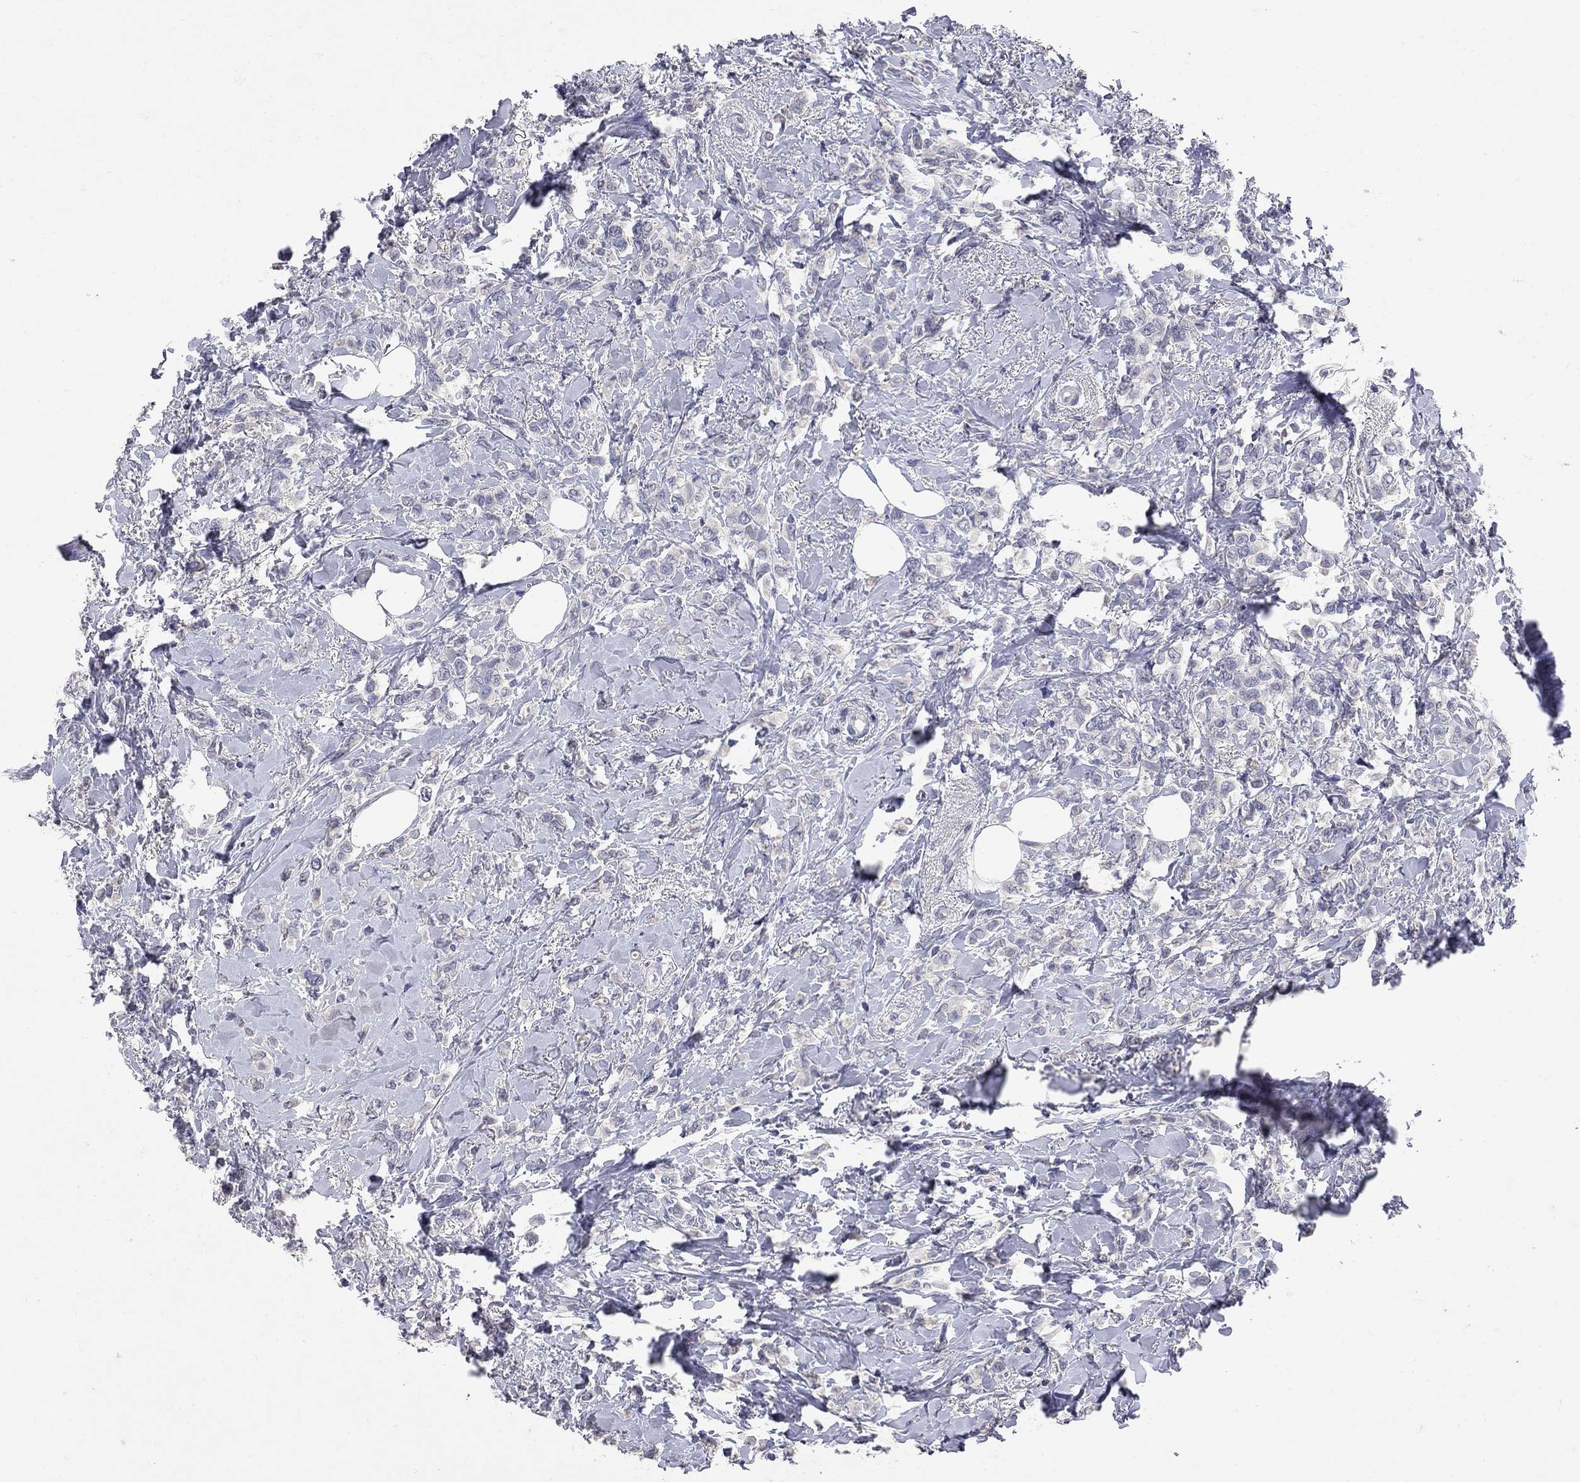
{"staining": {"intensity": "negative", "quantity": "none", "location": "none"}, "tissue": "breast cancer", "cell_type": "Tumor cells", "image_type": "cancer", "snomed": [{"axis": "morphology", "description": "Lobular carcinoma"}, {"axis": "topography", "description": "Breast"}], "caption": "Immunohistochemistry of breast cancer (lobular carcinoma) demonstrates no positivity in tumor cells. The staining is performed using DAB (3,3'-diaminobenzidine) brown chromogen with nuclei counter-stained in using hematoxylin.", "gene": "NOS2", "patient": {"sex": "female", "age": 66}}